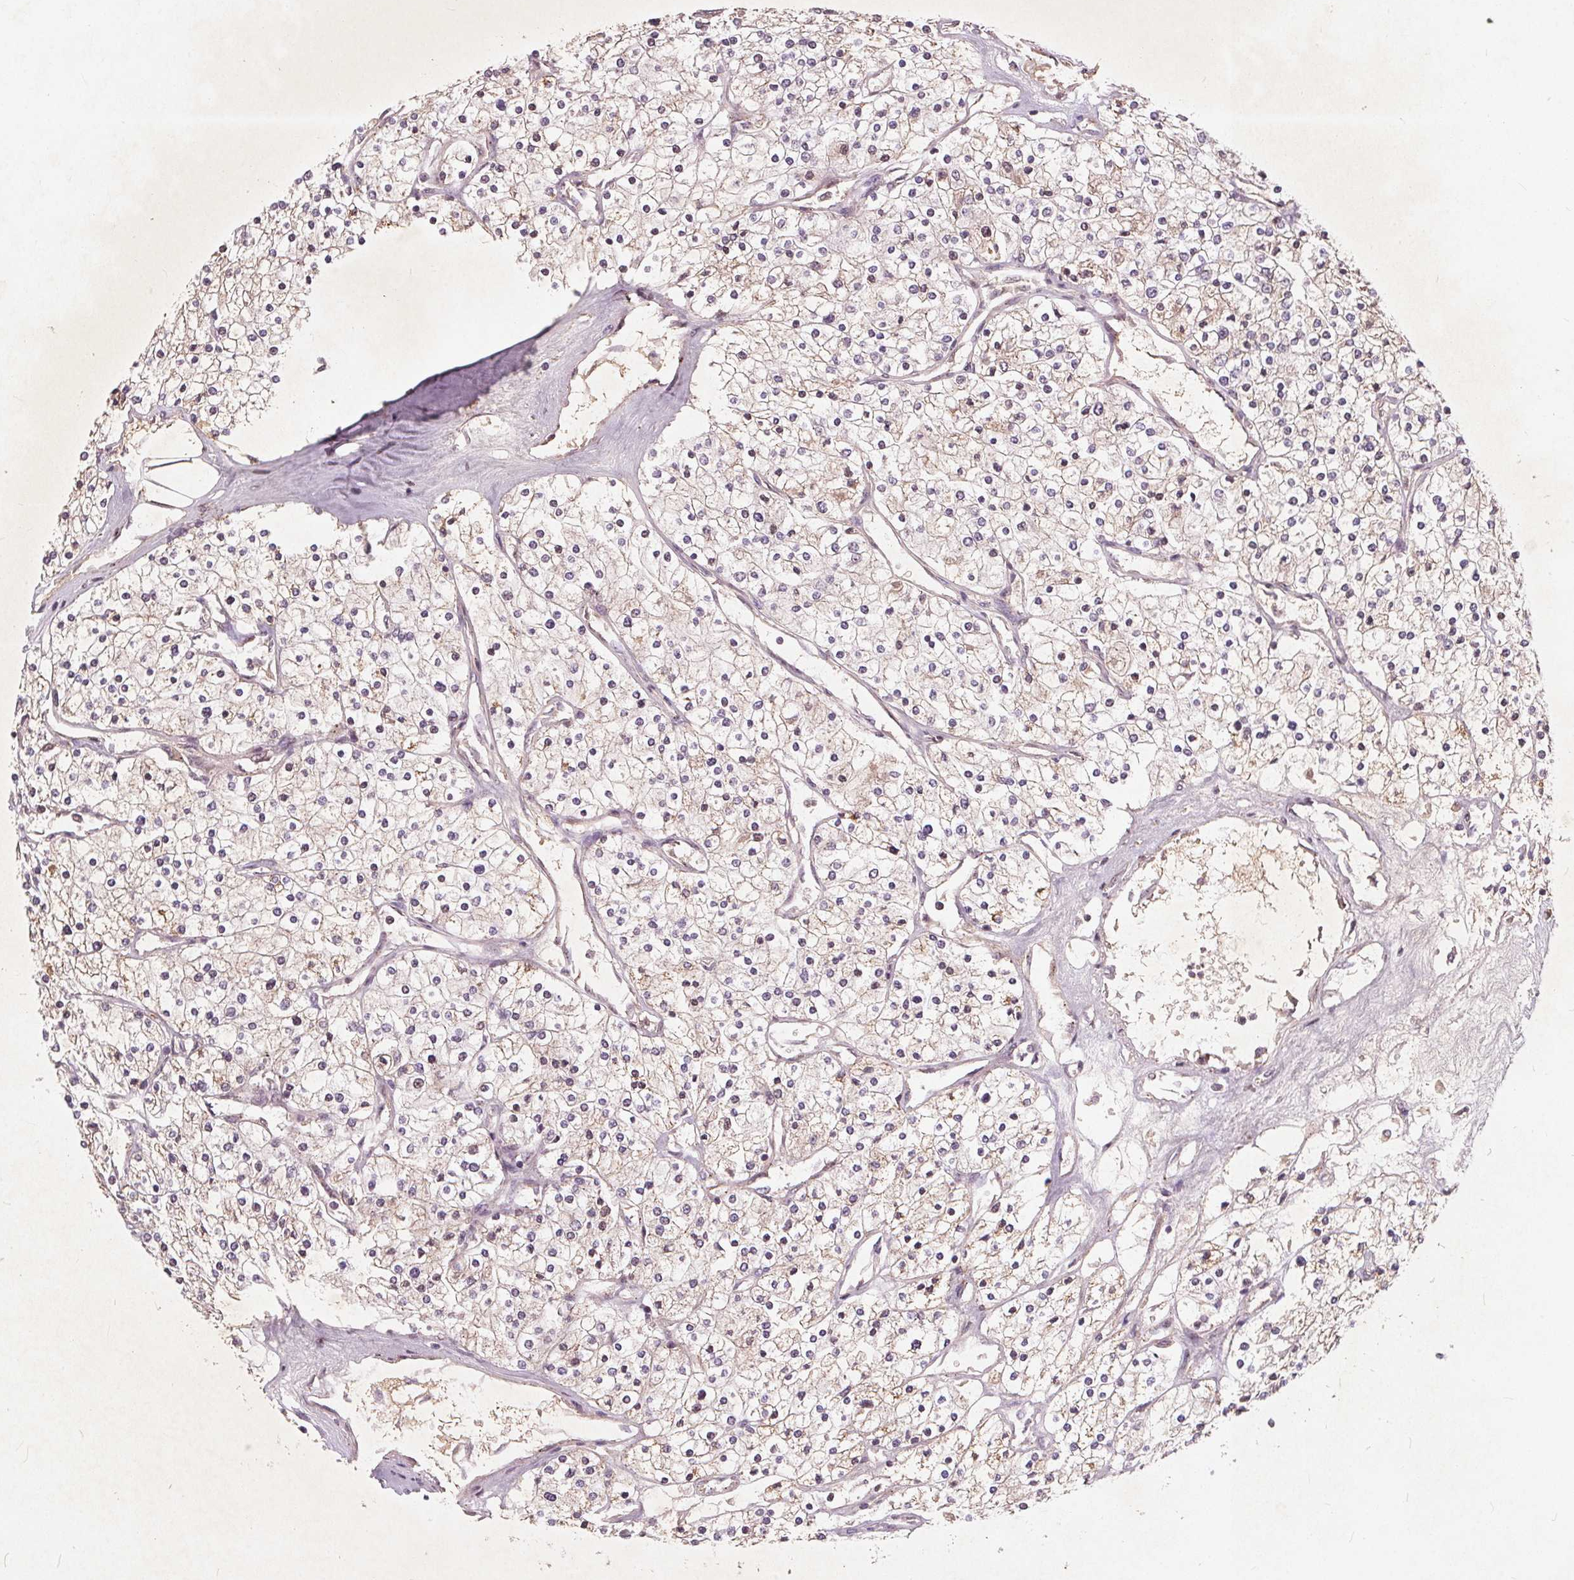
{"staining": {"intensity": "weak", "quantity": "<25%", "location": "cytoplasmic/membranous"}, "tissue": "renal cancer", "cell_type": "Tumor cells", "image_type": "cancer", "snomed": [{"axis": "morphology", "description": "Adenocarcinoma, NOS"}, {"axis": "topography", "description": "Kidney"}], "caption": "Immunohistochemical staining of renal cancer (adenocarcinoma) demonstrates no significant expression in tumor cells.", "gene": "CSNK1G2", "patient": {"sex": "male", "age": 80}}